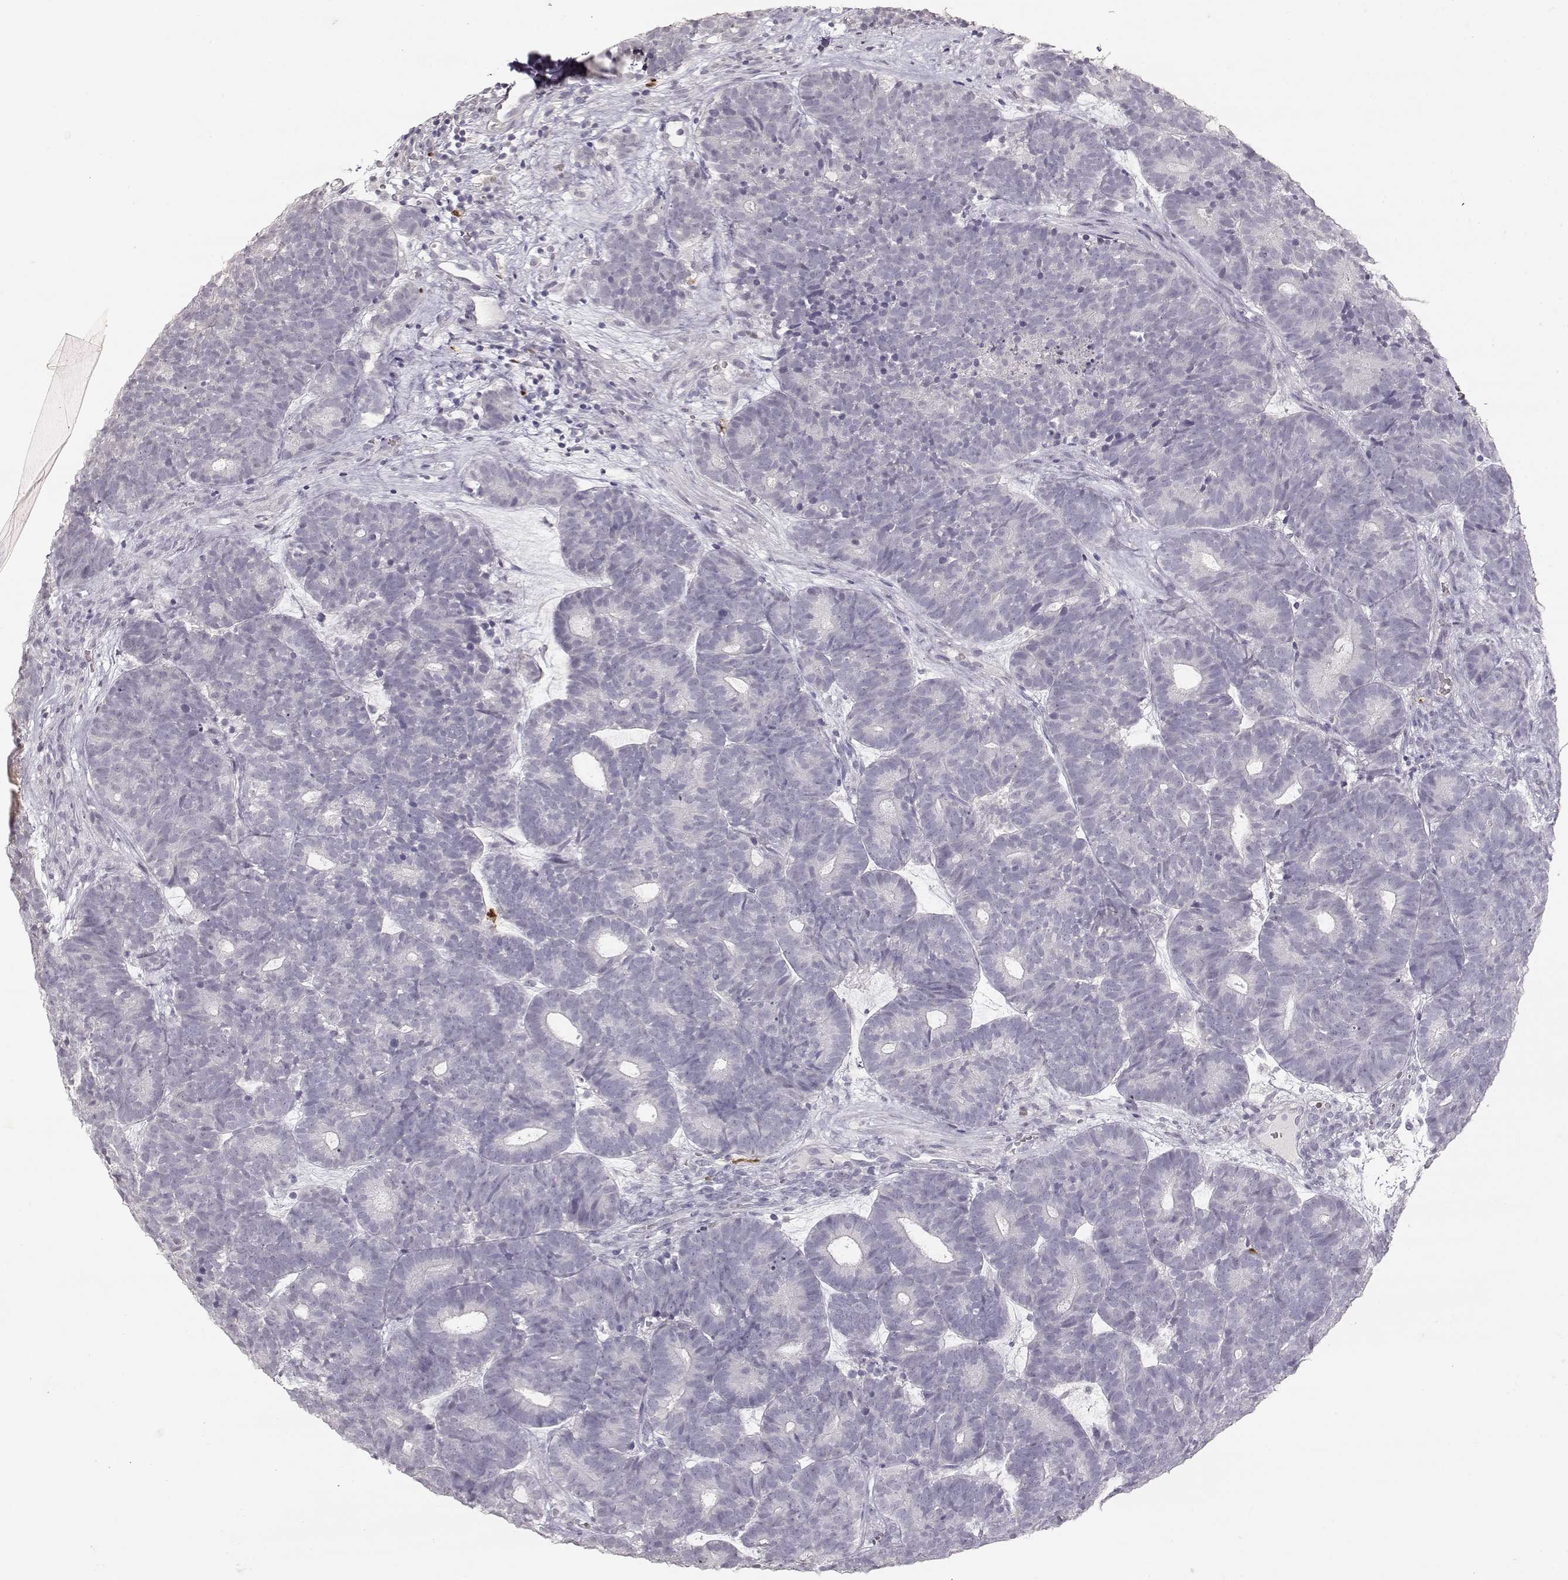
{"staining": {"intensity": "negative", "quantity": "none", "location": "none"}, "tissue": "head and neck cancer", "cell_type": "Tumor cells", "image_type": "cancer", "snomed": [{"axis": "morphology", "description": "Adenocarcinoma, NOS"}, {"axis": "topography", "description": "Head-Neck"}], "caption": "Immunohistochemical staining of head and neck cancer exhibits no significant staining in tumor cells. (Stains: DAB immunohistochemistry (IHC) with hematoxylin counter stain, Microscopy: brightfield microscopy at high magnification).", "gene": "S100B", "patient": {"sex": "female", "age": 81}}